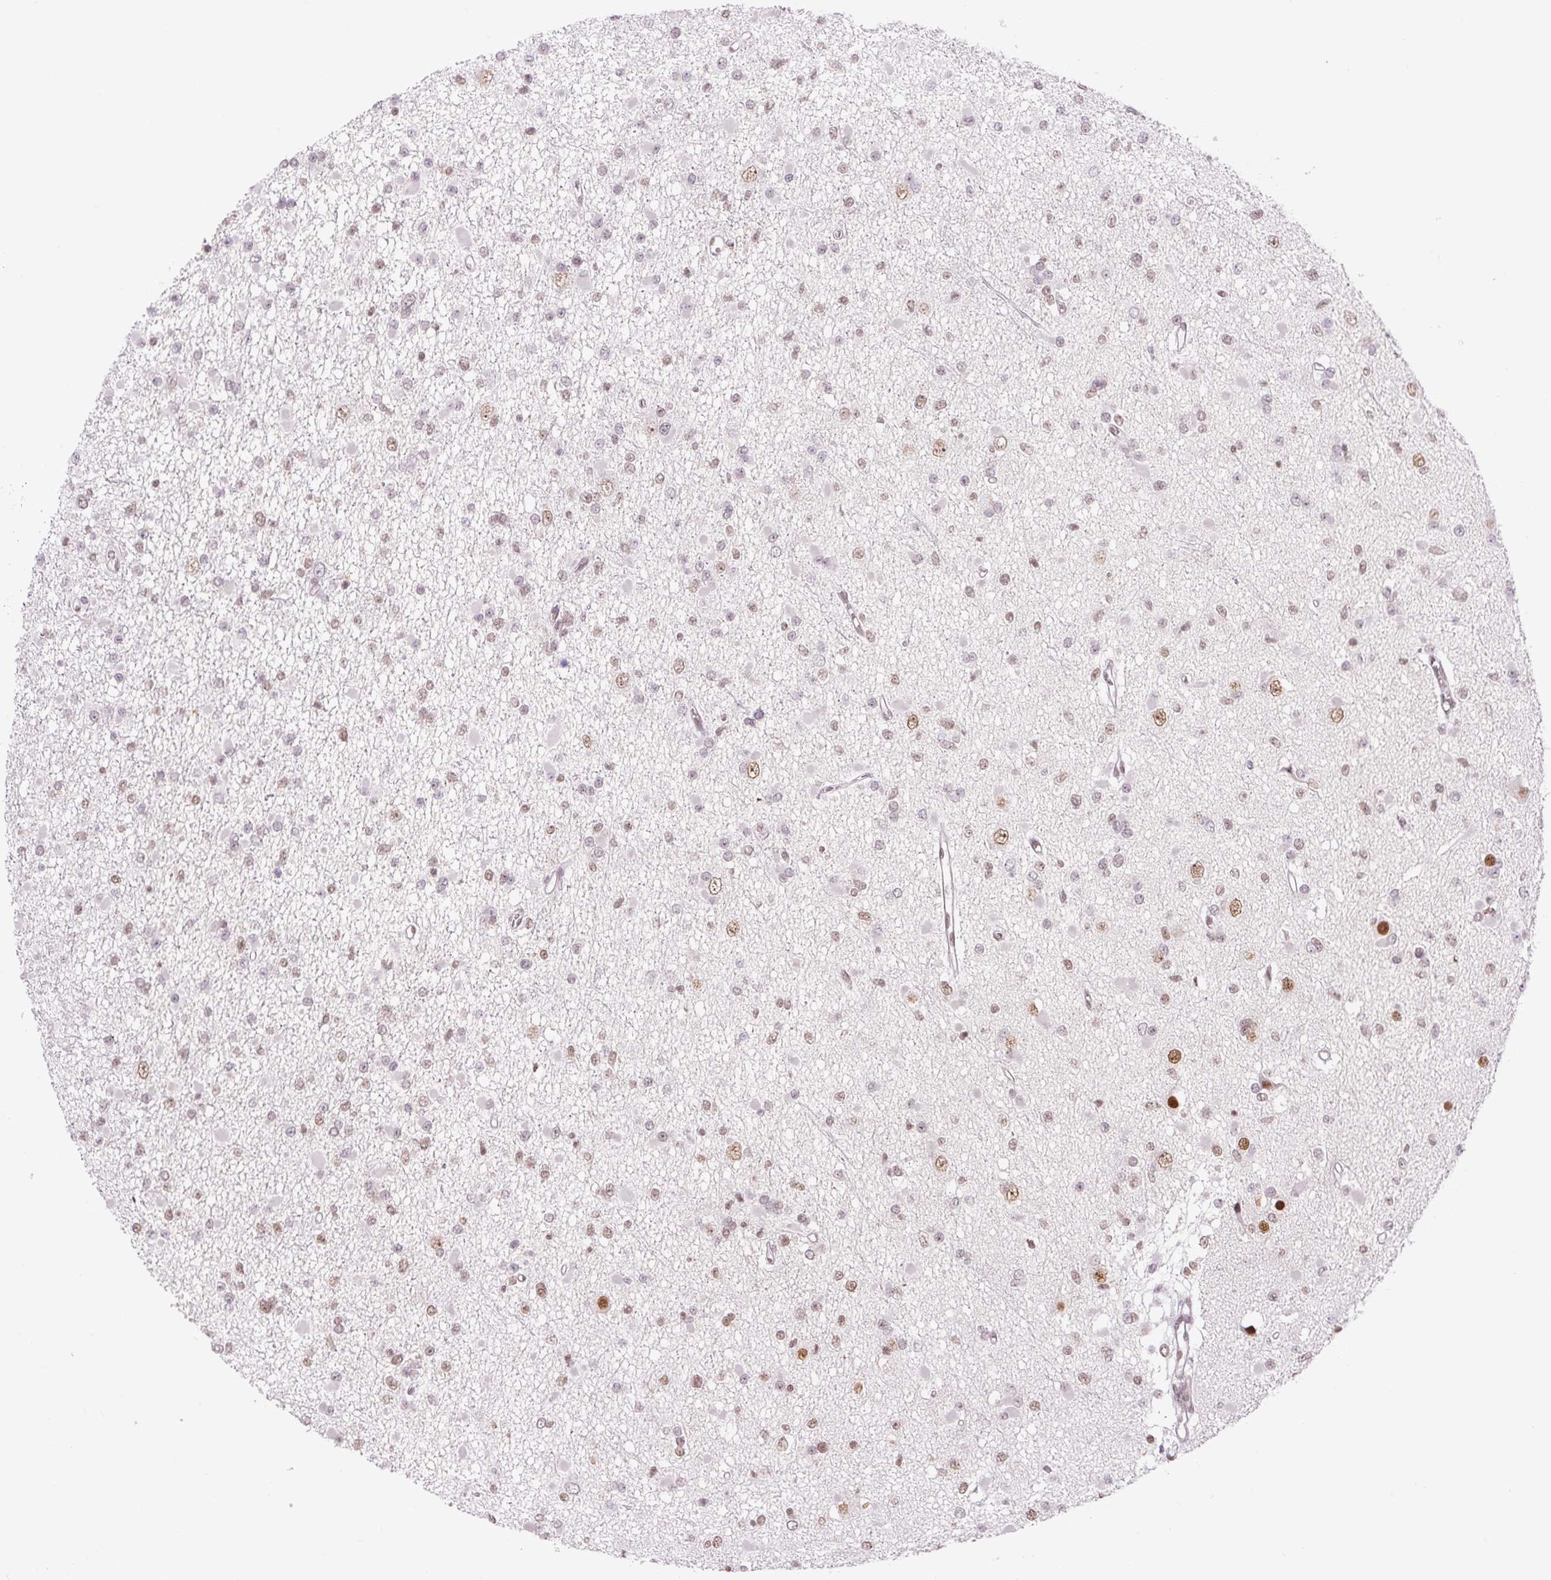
{"staining": {"intensity": "moderate", "quantity": "25%-75%", "location": "nuclear"}, "tissue": "glioma", "cell_type": "Tumor cells", "image_type": "cancer", "snomed": [{"axis": "morphology", "description": "Glioma, malignant, Low grade"}, {"axis": "topography", "description": "Brain"}], "caption": "Immunohistochemical staining of human glioma displays moderate nuclear protein expression in about 25%-75% of tumor cells. Nuclei are stained in blue.", "gene": "TCFL5", "patient": {"sex": "female", "age": 22}}